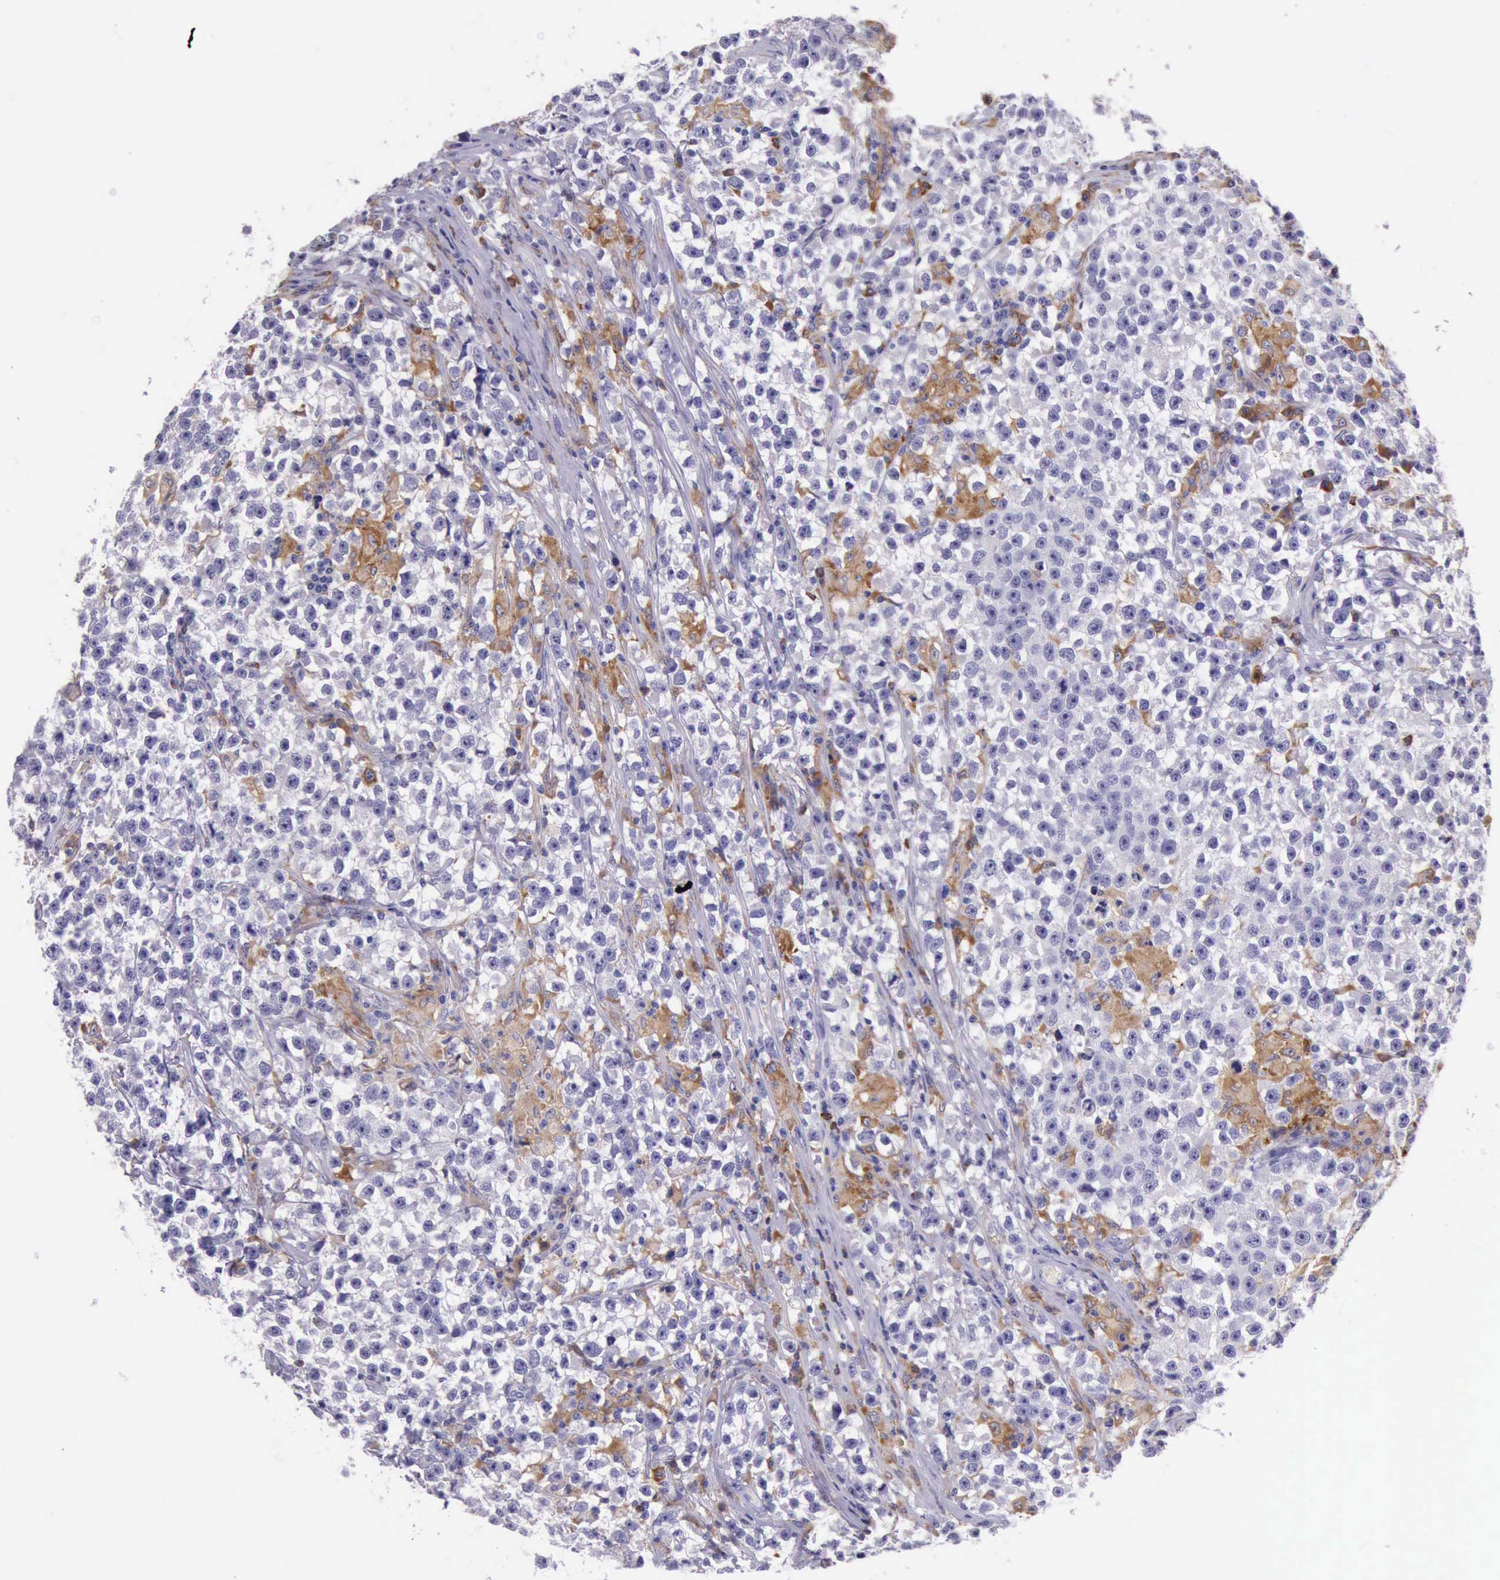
{"staining": {"intensity": "negative", "quantity": "none", "location": "none"}, "tissue": "testis cancer", "cell_type": "Tumor cells", "image_type": "cancer", "snomed": [{"axis": "morphology", "description": "Seminoma, NOS"}, {"axis": "topography", "description": "Testis"}], "caption": "Immunohistochemical staining of human testis cancer (seminoma) displays no significant positivity in tumor cells.", "gene": "BTK", "patient": {"sex": "male", "age": 33}}